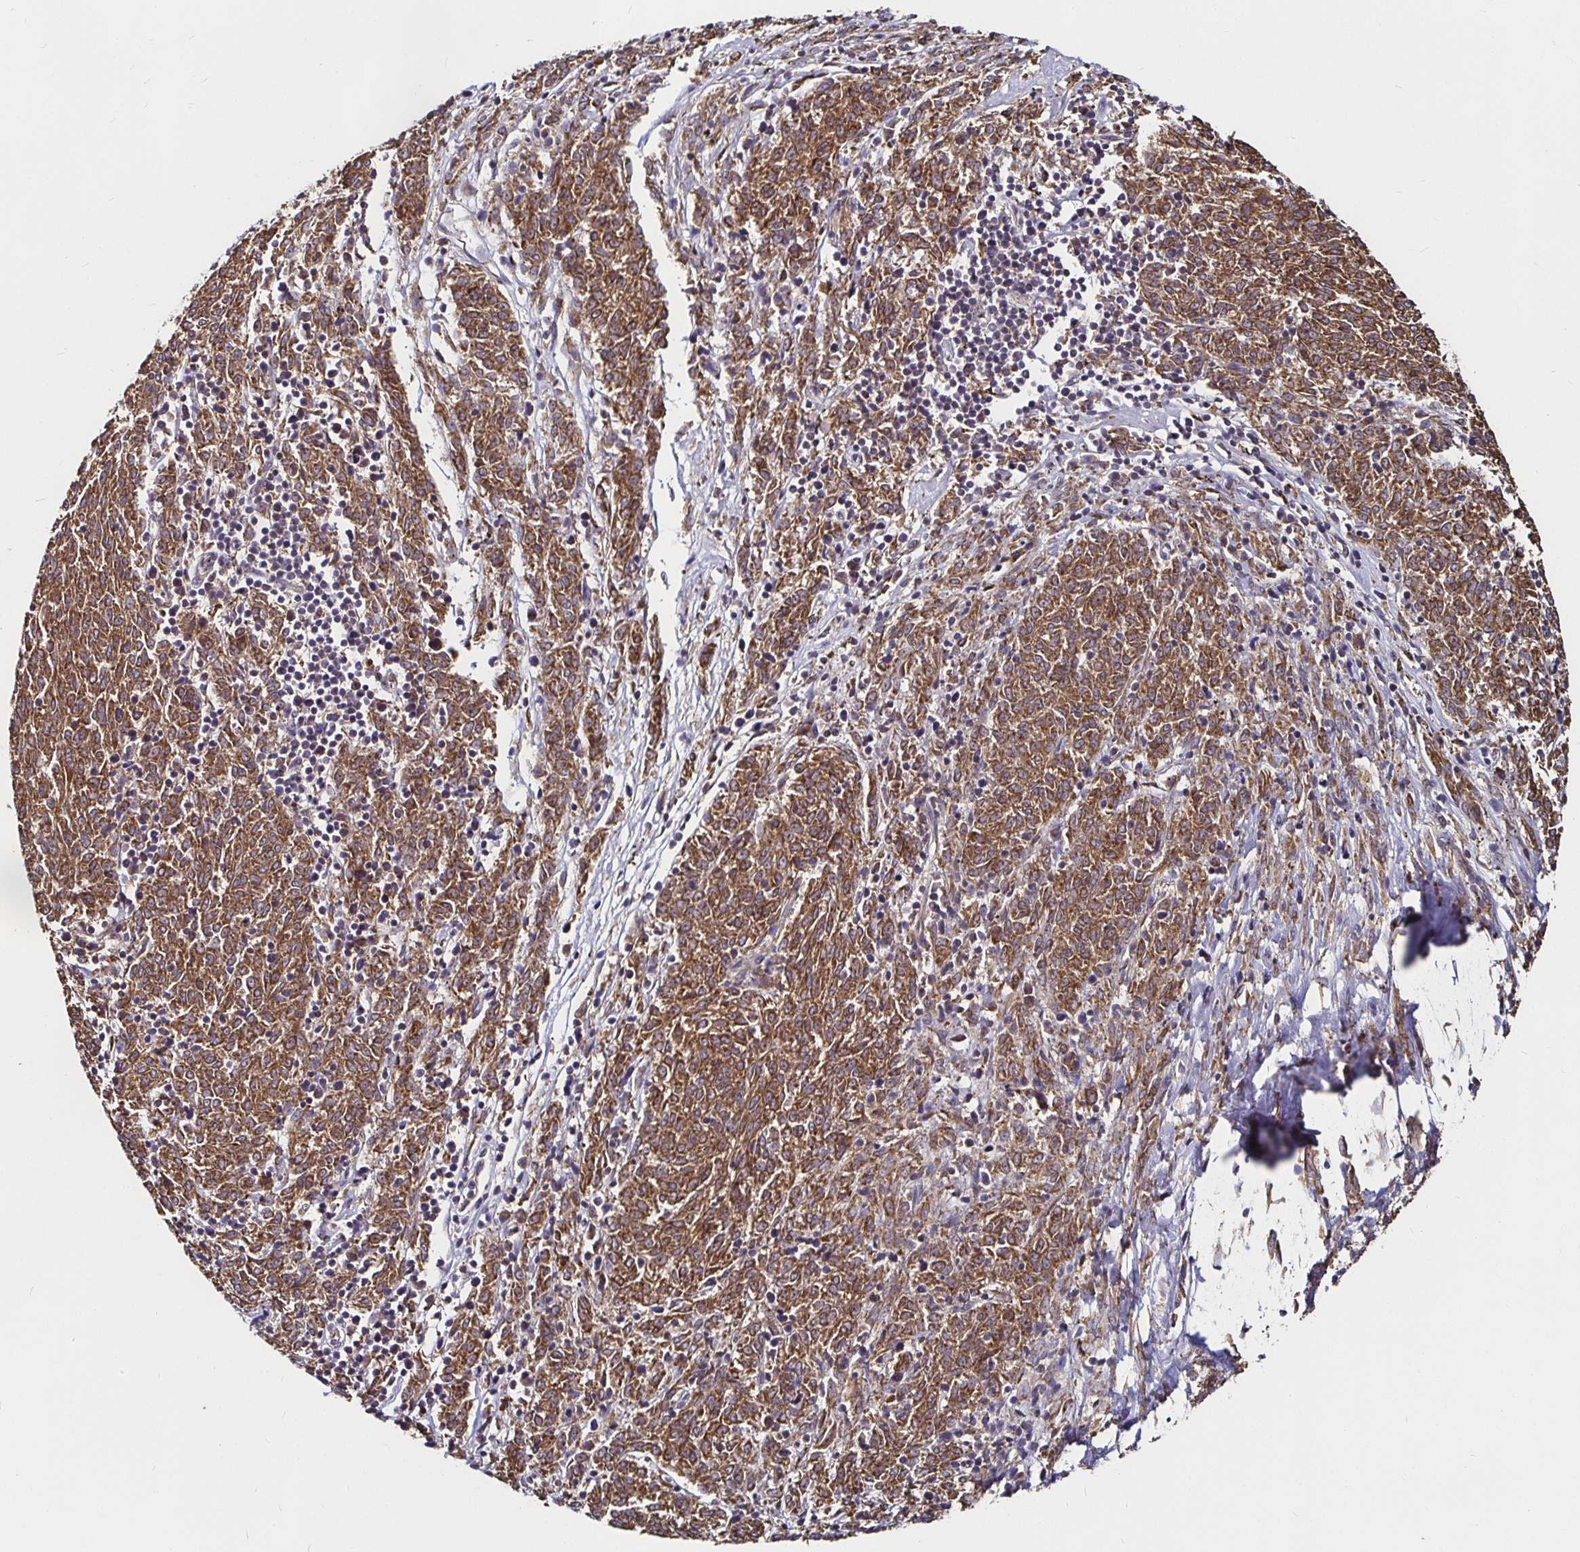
{"staining": {"intensity": "moderate", "quantity": ">75%", "location": "cytoplasmic/membranous"}, "tissue": "melanoma", "cell_type": "Tumor cells", "image_type": "cancer", "snomed": [{"axis": "morphology", "description": "Malignant melanoma, NOS"}, {"axis": "topography", "description": "Skin"}], "caption": "Moderate cytoplasmic/membranous positivity is identified in about >75% of tumor cells in malignant melanoma.", "gene": "MLST8", "patient": {"sex": "female", "age": 72}}